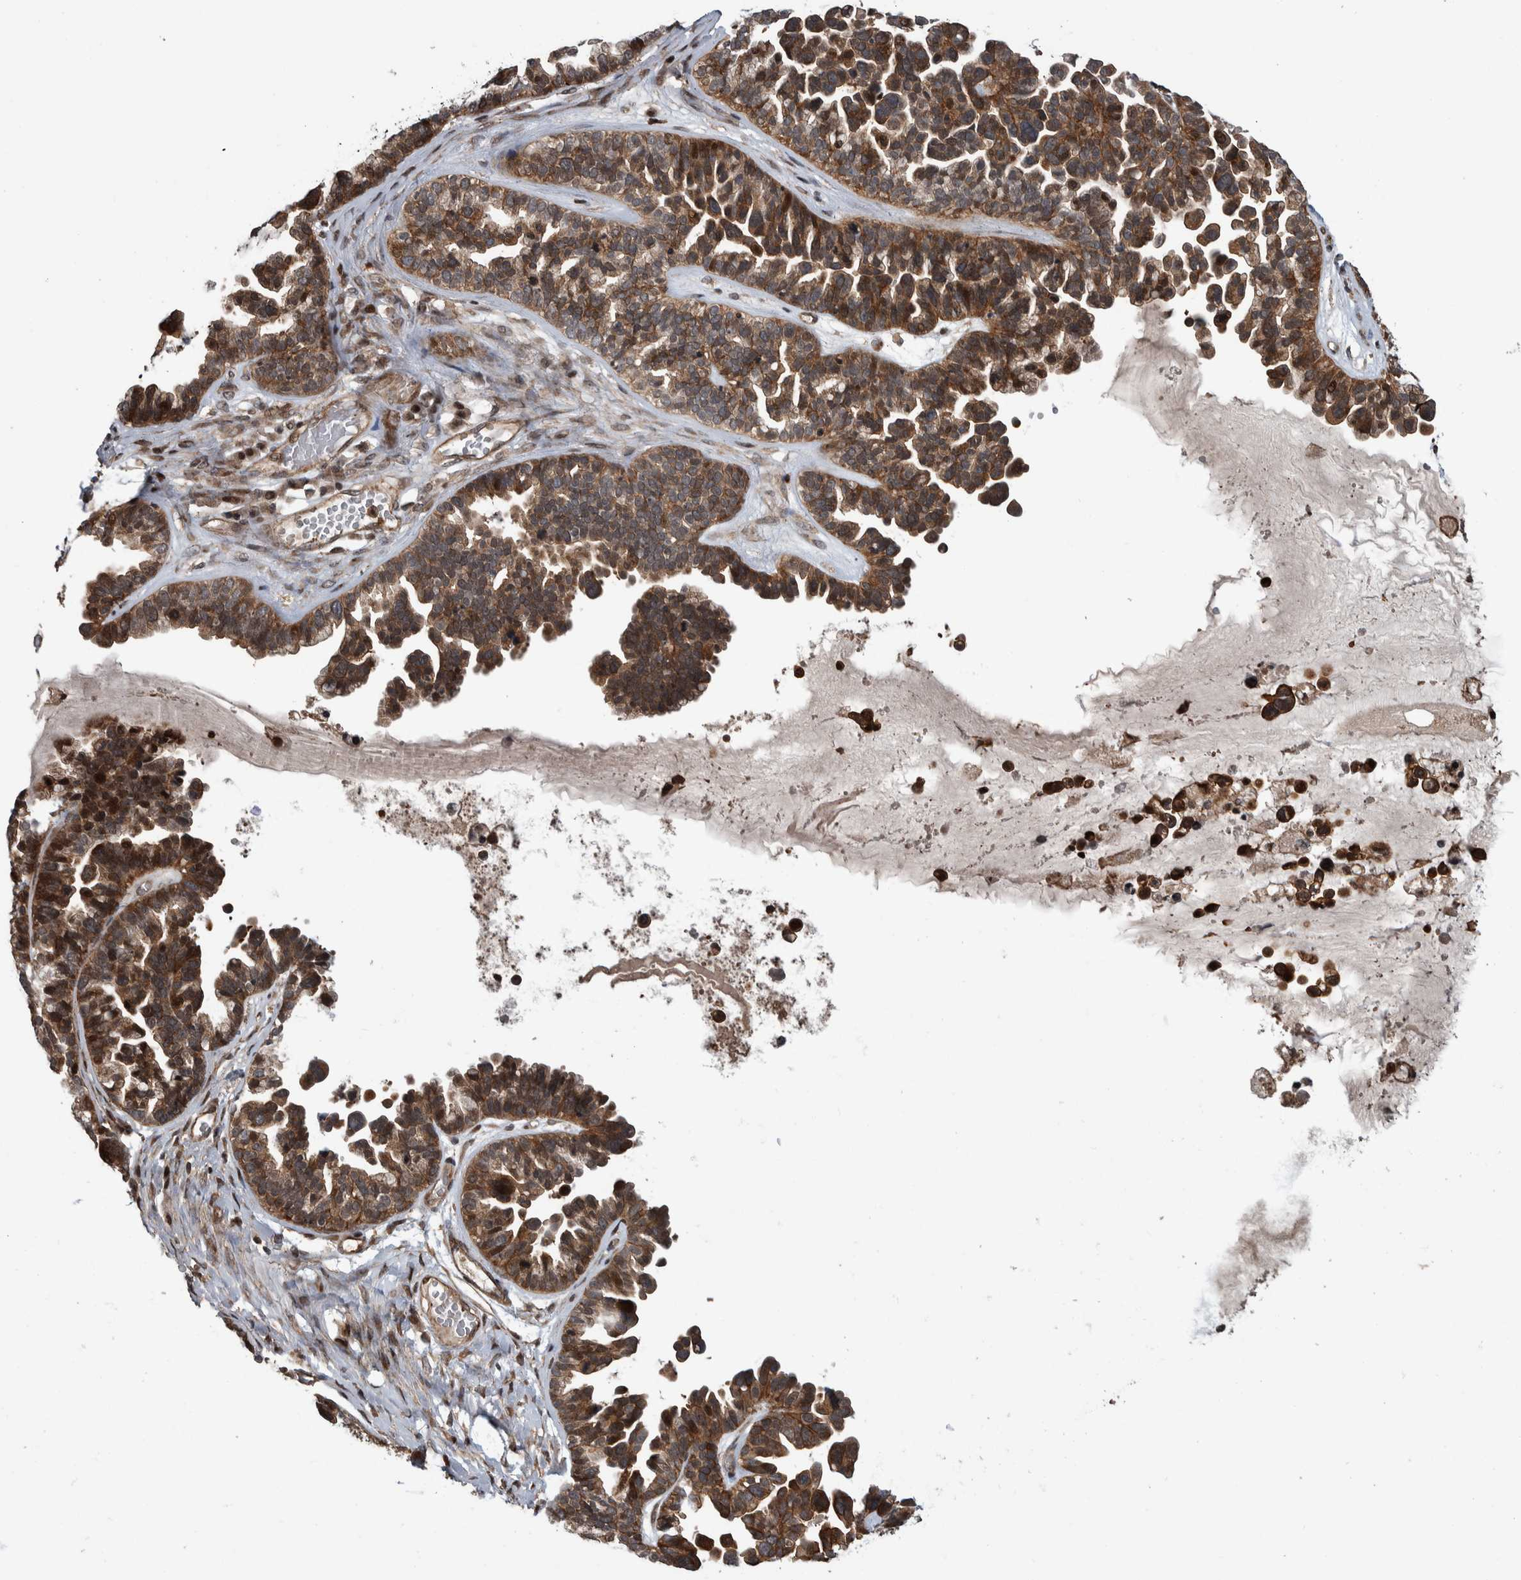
{"staining": {"intensity": "strong", "quantity": ">75%", "location": "cytoplasmic/membranous,nuclear"}, "tissue": "ovarian cancer", "cell_type": "Tumor cells", "image_type": "cancer", "snomed": [{"axis": "morphology", "description": "Cystadenocarcinoma, serous, NOS"}, {"axis": "topography", "description": "Ovary"}], "caption": "IHC of human serous cystadenocarcinoma (ovarian) shows high levels of strong cytoplasmic/membranous and nuclear positivity in approximately >75% of tumor cells. (Stains: DAB in brown, nuclei in blue, Microscopy: brightfield microscopy at high magnification).", "gene": "ARFGEF1", "patient": {"sex": "female", "age": 56}}